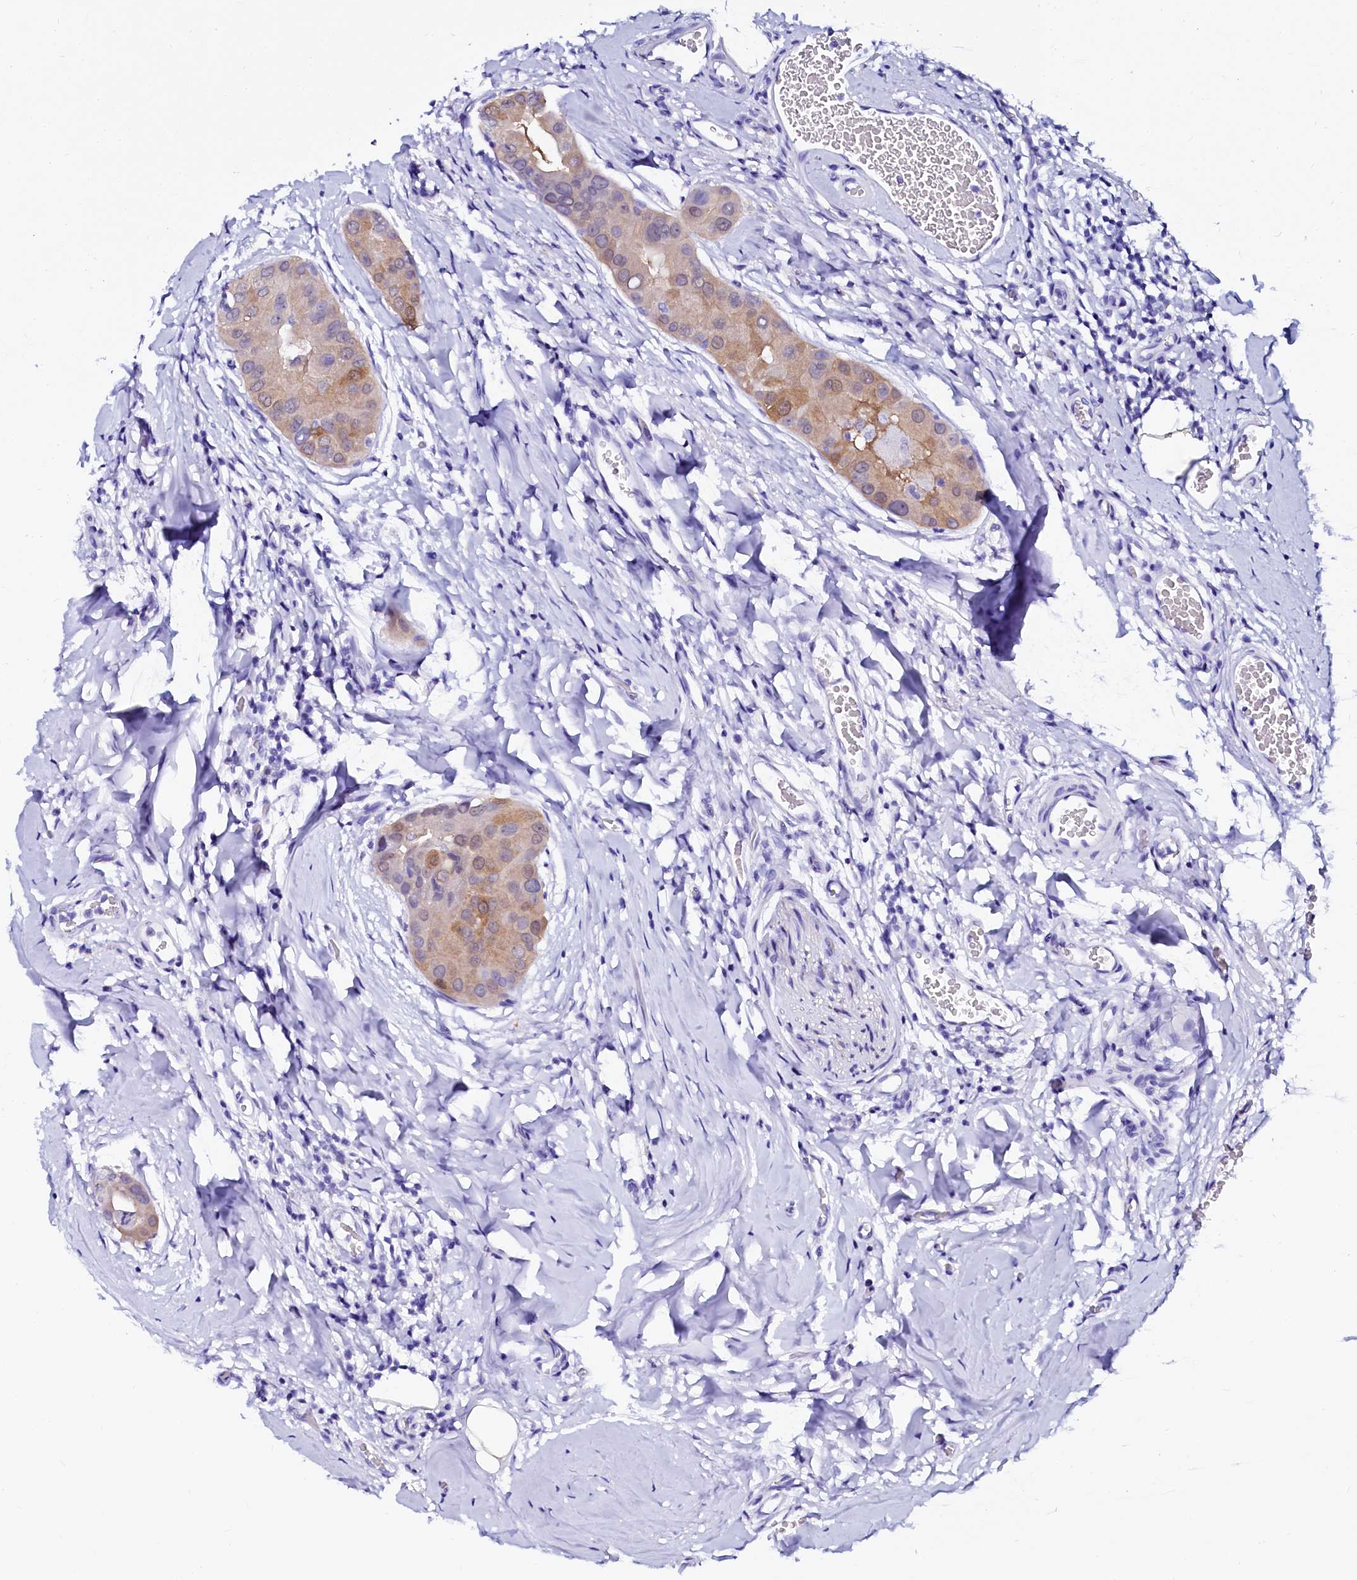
{"staining": {"intensity": "weak", "quantity": "25%-75%", "location": "cytoplasmic/membranous"}, "tissue": "thyroid cancer", "cell_type": "Tumor cells", "image_type": "cancer", "snomed": [{"axis": "morphology", "description": "Papillary adenocarcinoma, NOS"}, {"axis": "topography", "description": "Thyroid gland"}], "caption": "Protein staining of thyroid papillary adenocarcinoma tissue reveals weak cytoplasmic/membranous expression in about 25%-75% of tumor cells.", "gene": "SORD", "patient": {"sex": "male", "age": 33}}